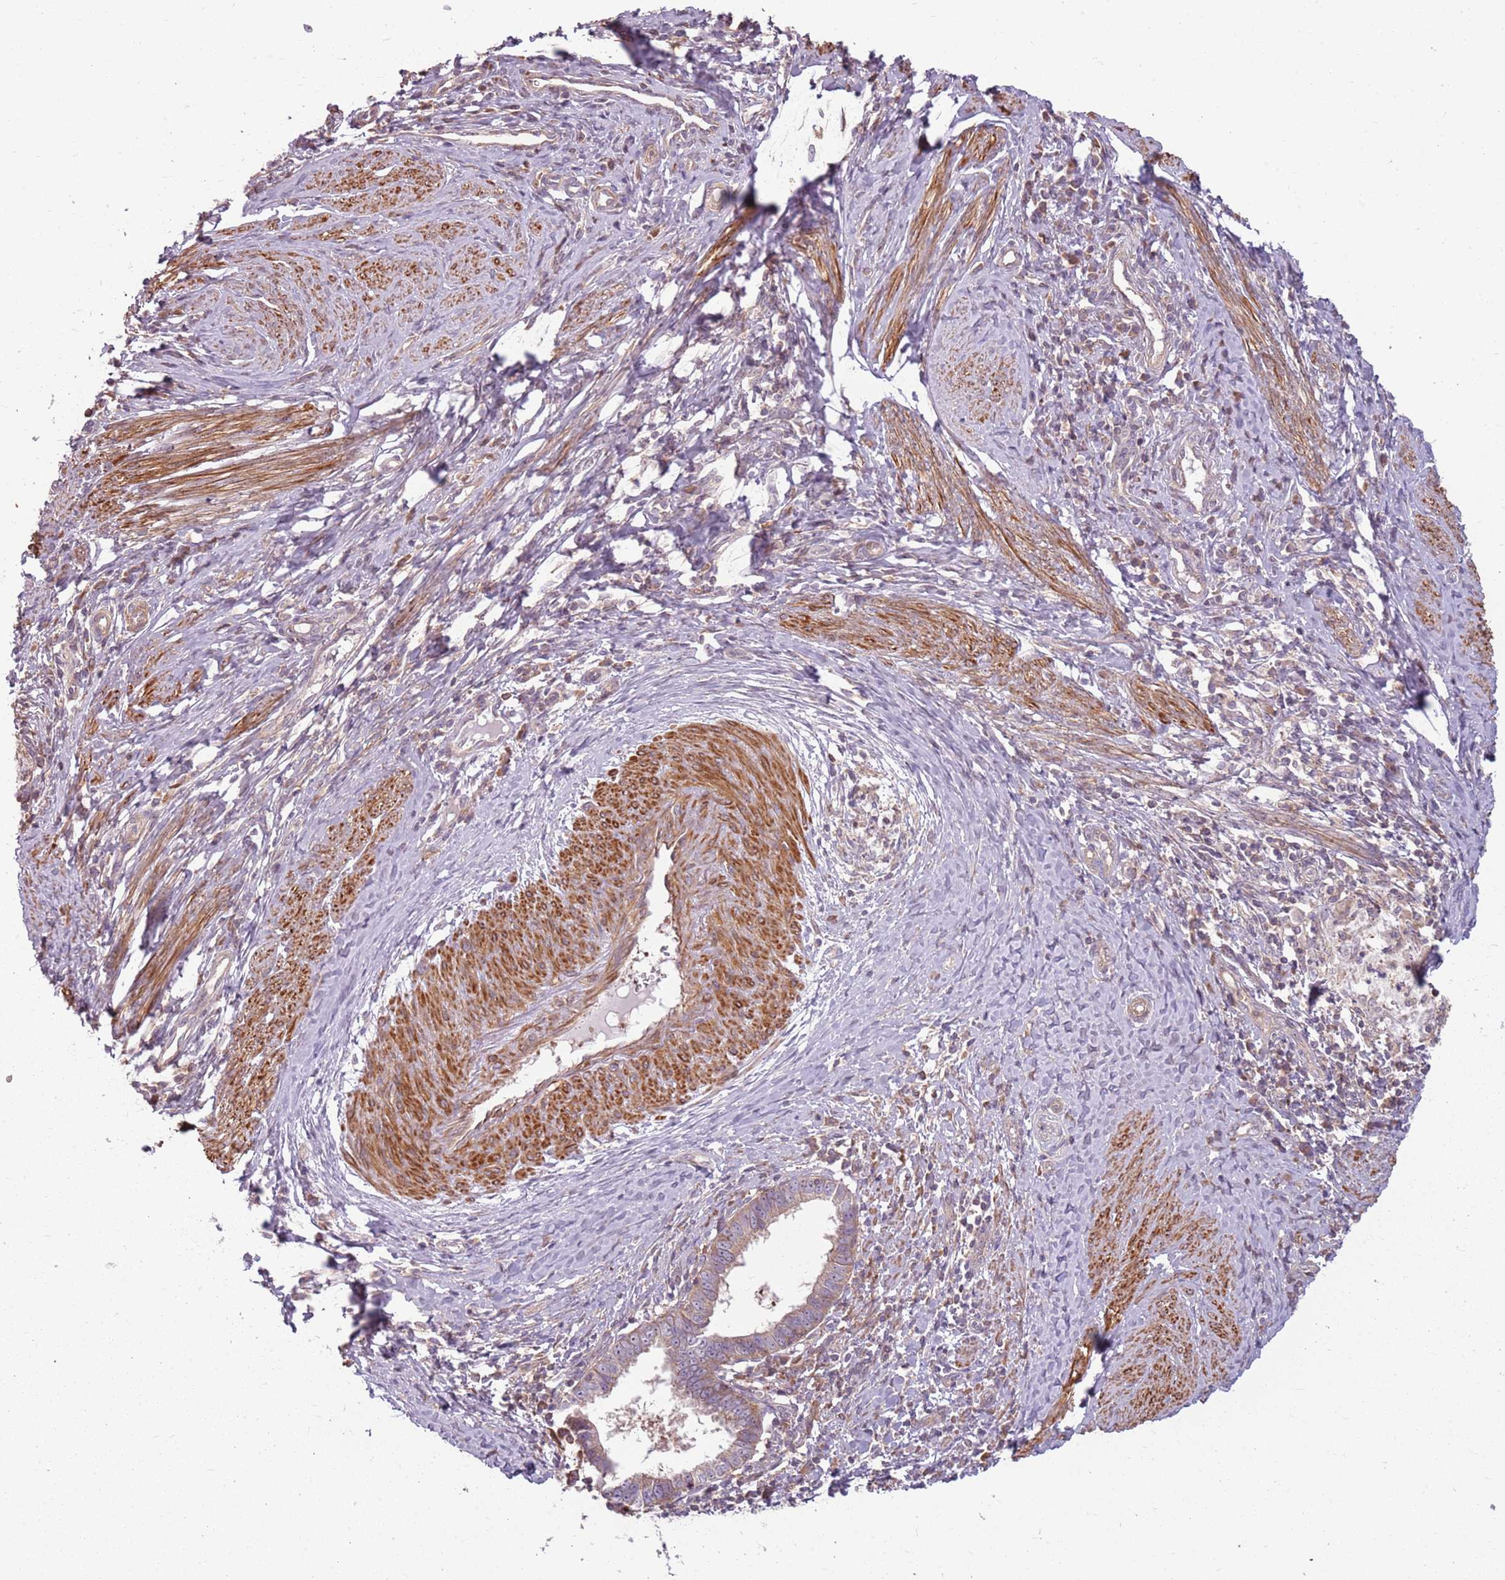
{"staining": {"intensity": "weak", "quantity": ">75%", "location": "cytoplasmic/membranous"}, "tissue": "cervical cancer", "cell_type": "Tumor cells", "image_type": "cancer", "snomed": [{"axis": "morphology", "description": "Adenocarcinoma, NOS"}, {"axis": "topography", "description": "Cervix"}], "caption": "An image of adenocarcinoma (cervical) stained for a protein shows weak cytoplasmic/membranous brown staining in tumor cells.", "gene": "RPL21", "patient": {"sex": "female", "age": 36}}